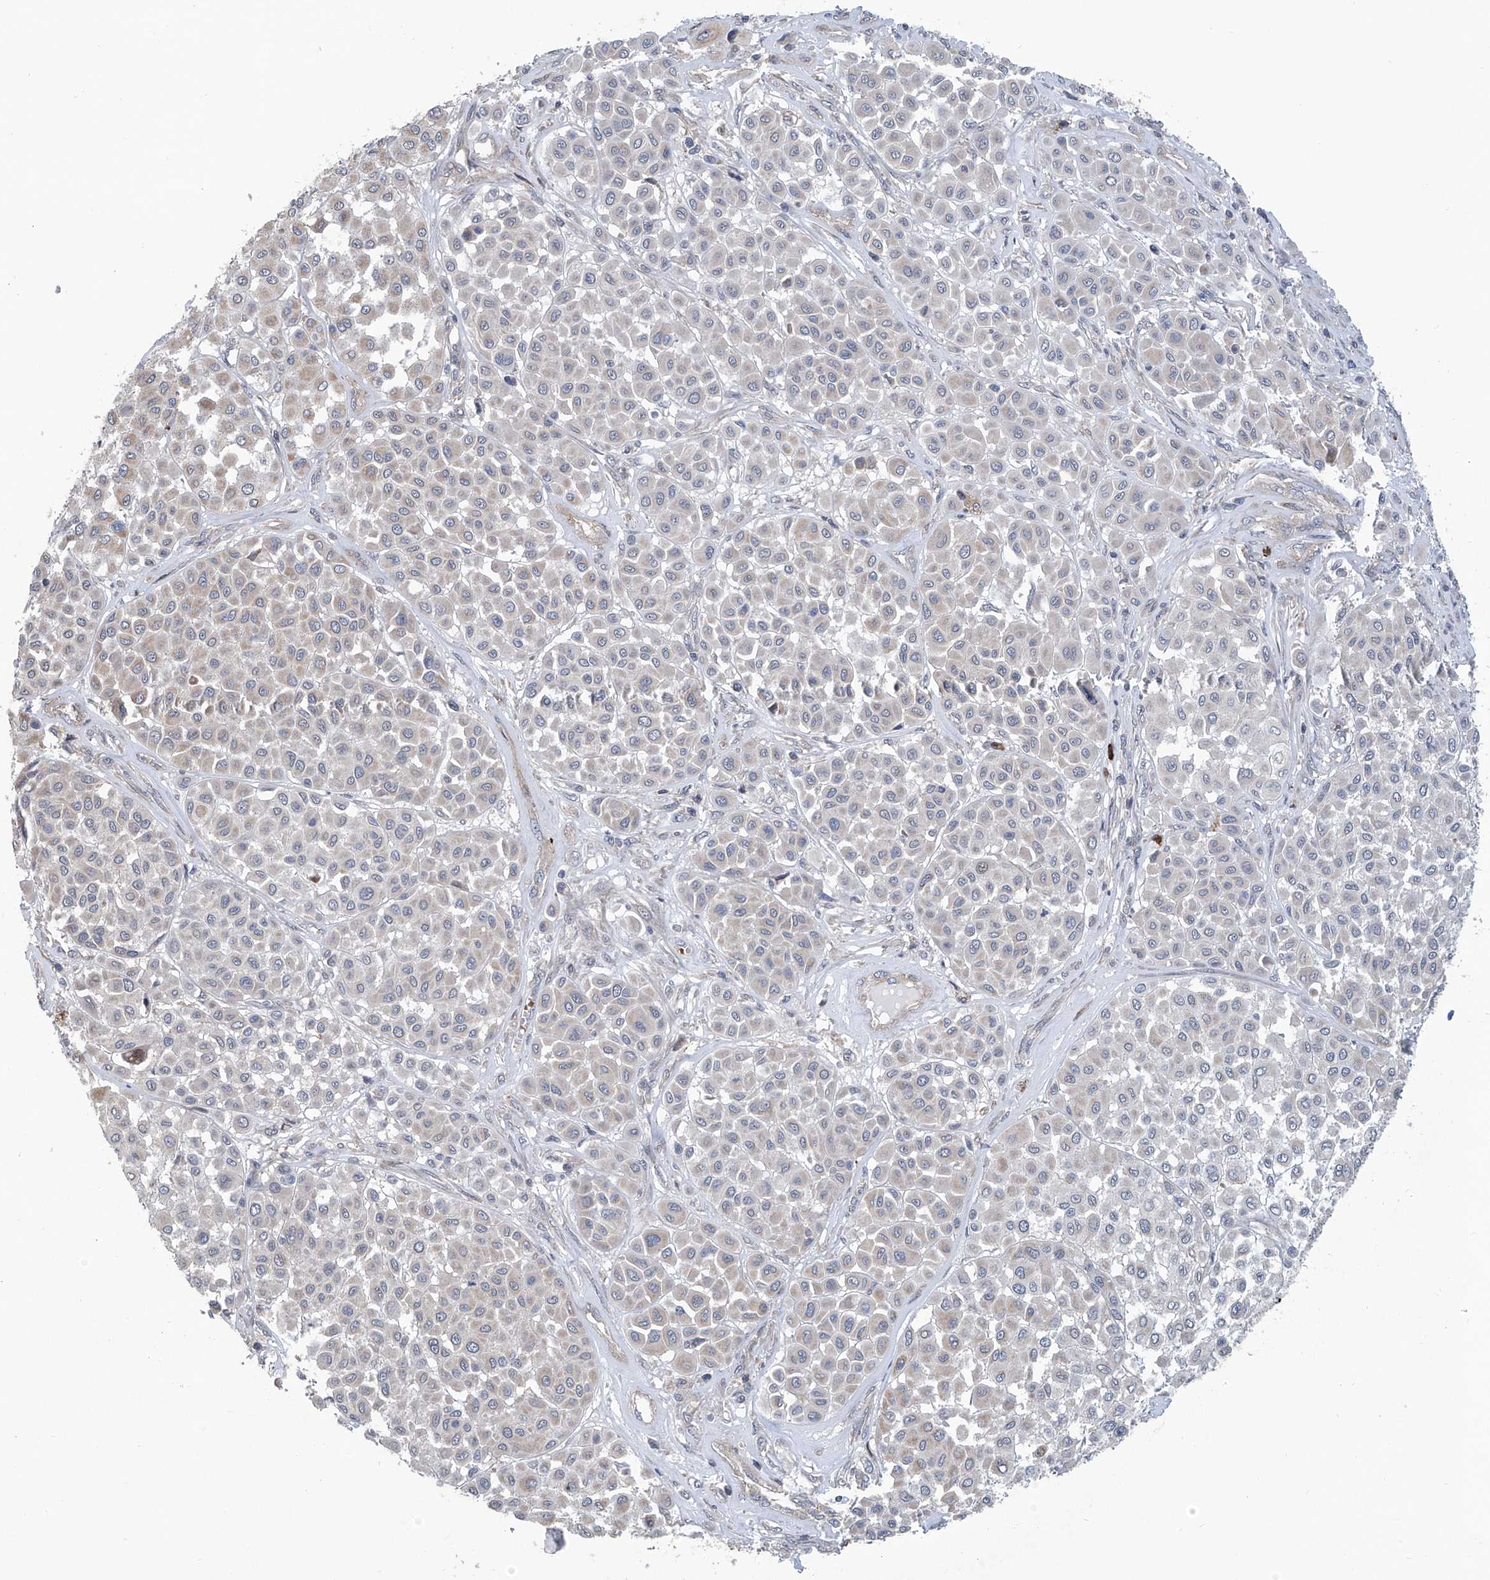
{"staining": {"intensity": "negative", "quantity": "none", "location": "none"}, "tissue": "melanoma", "cell_type": "Tumor cells", "image_type": "cancer", "snomed": [{"axis": "morphology", "description": "Malignant melanoma, Metastatic site"}, {"axis": "topography", "description": "Soft tissue"}], "caption": "Immunohistochemistry (IHC) of human melanoma displays no positivity in tumor cells.", "gene": "EIF2D", "patient": {"sex": "male", "age": 41}}